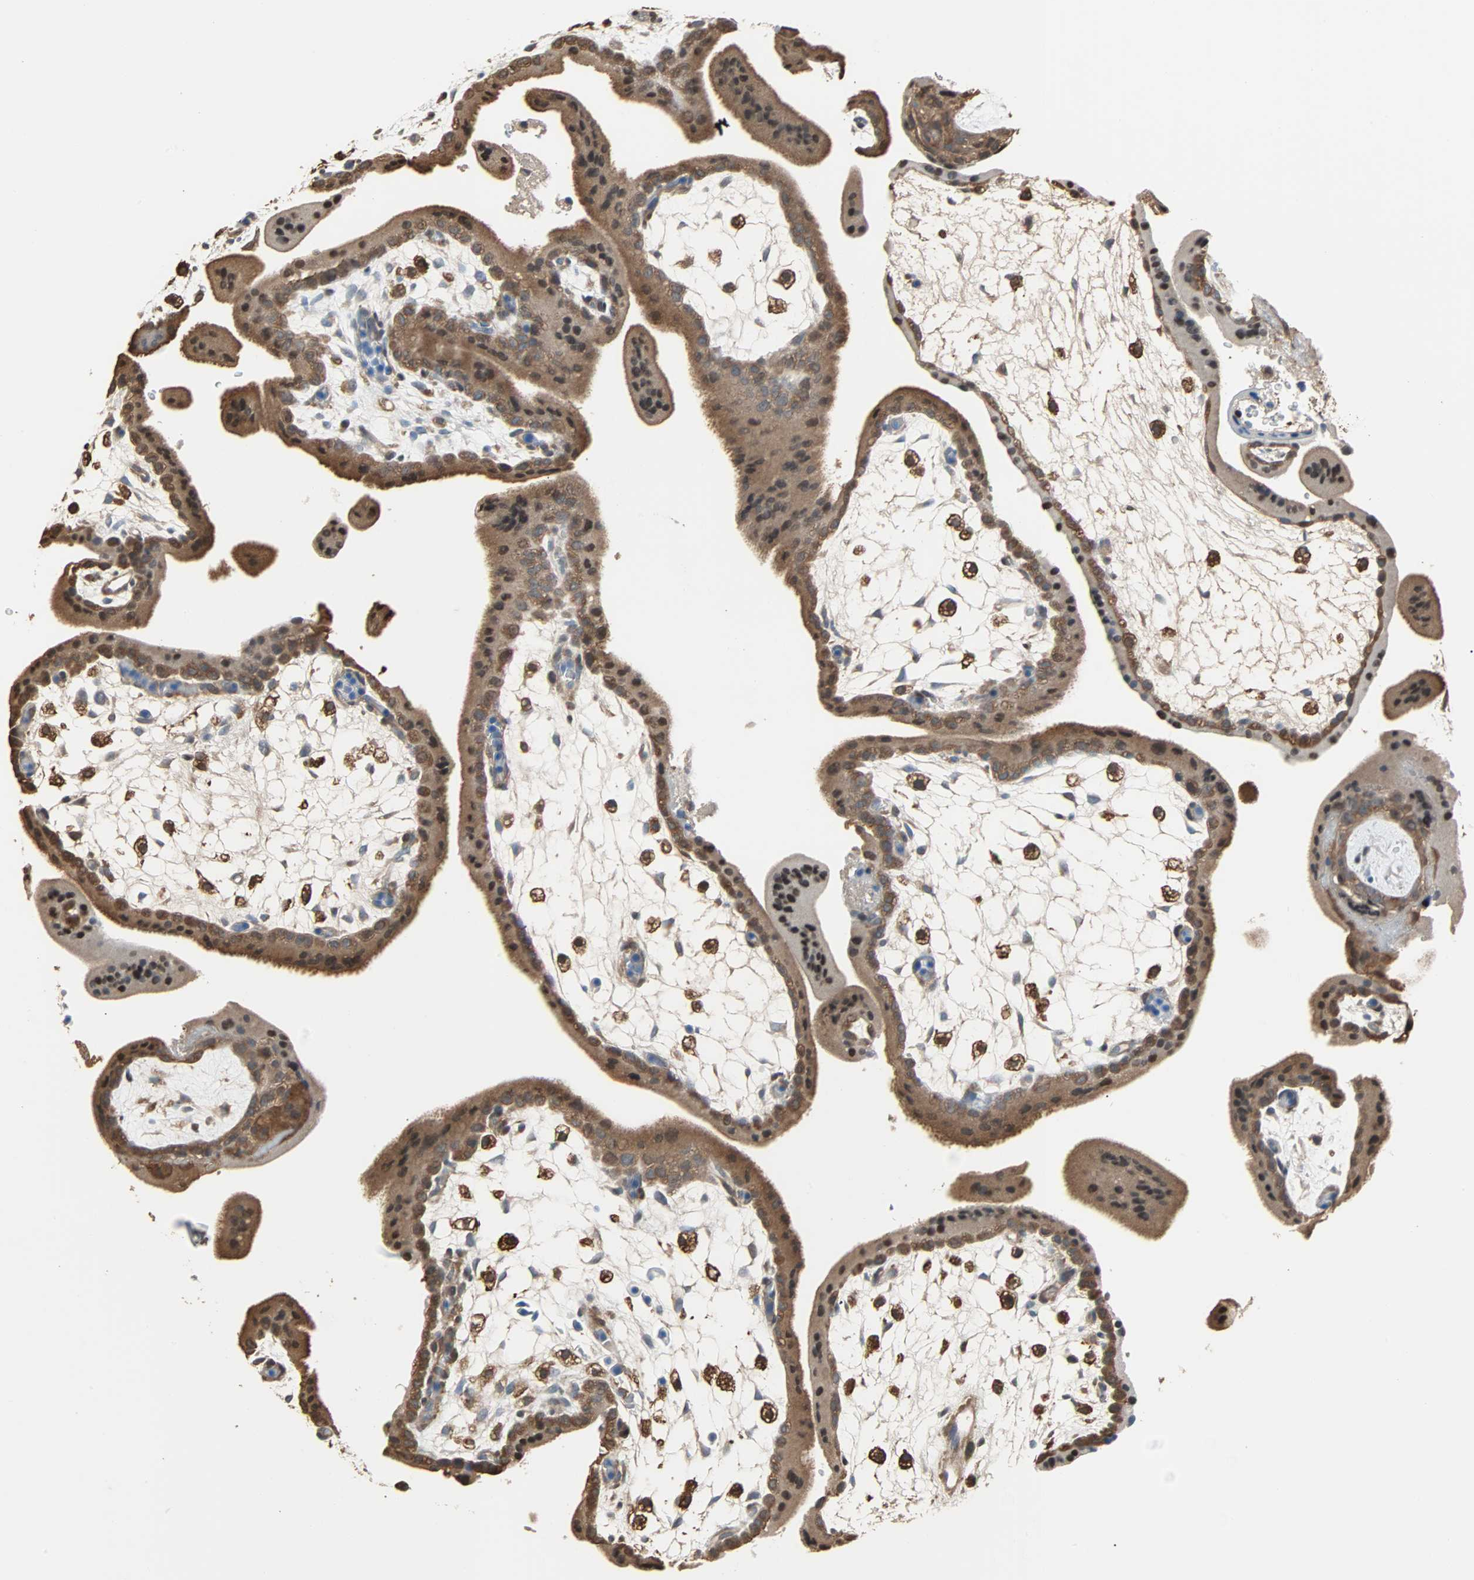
{"staining": {"intensity": "moderate", "quantity": ">75%", "location": "cytoplasmic/membranous"}, "tissue": "placenta", "cell_type": "Decidual cells", "image_type": "normal", "snomed": [{"axis": "morphology", "description": "Normal tissue, NOS"}, {"axis": "topography", "description": "Placenta"}], "caption": "A high-resolution photomicrograph shows IHC staining of normal placenta, which reveals moderate cytoplasmic/membranous positivity in approximately >75% of decidual cells.", "gene": "PRDX1", "patient": {"sex": "female", "age": 35}}